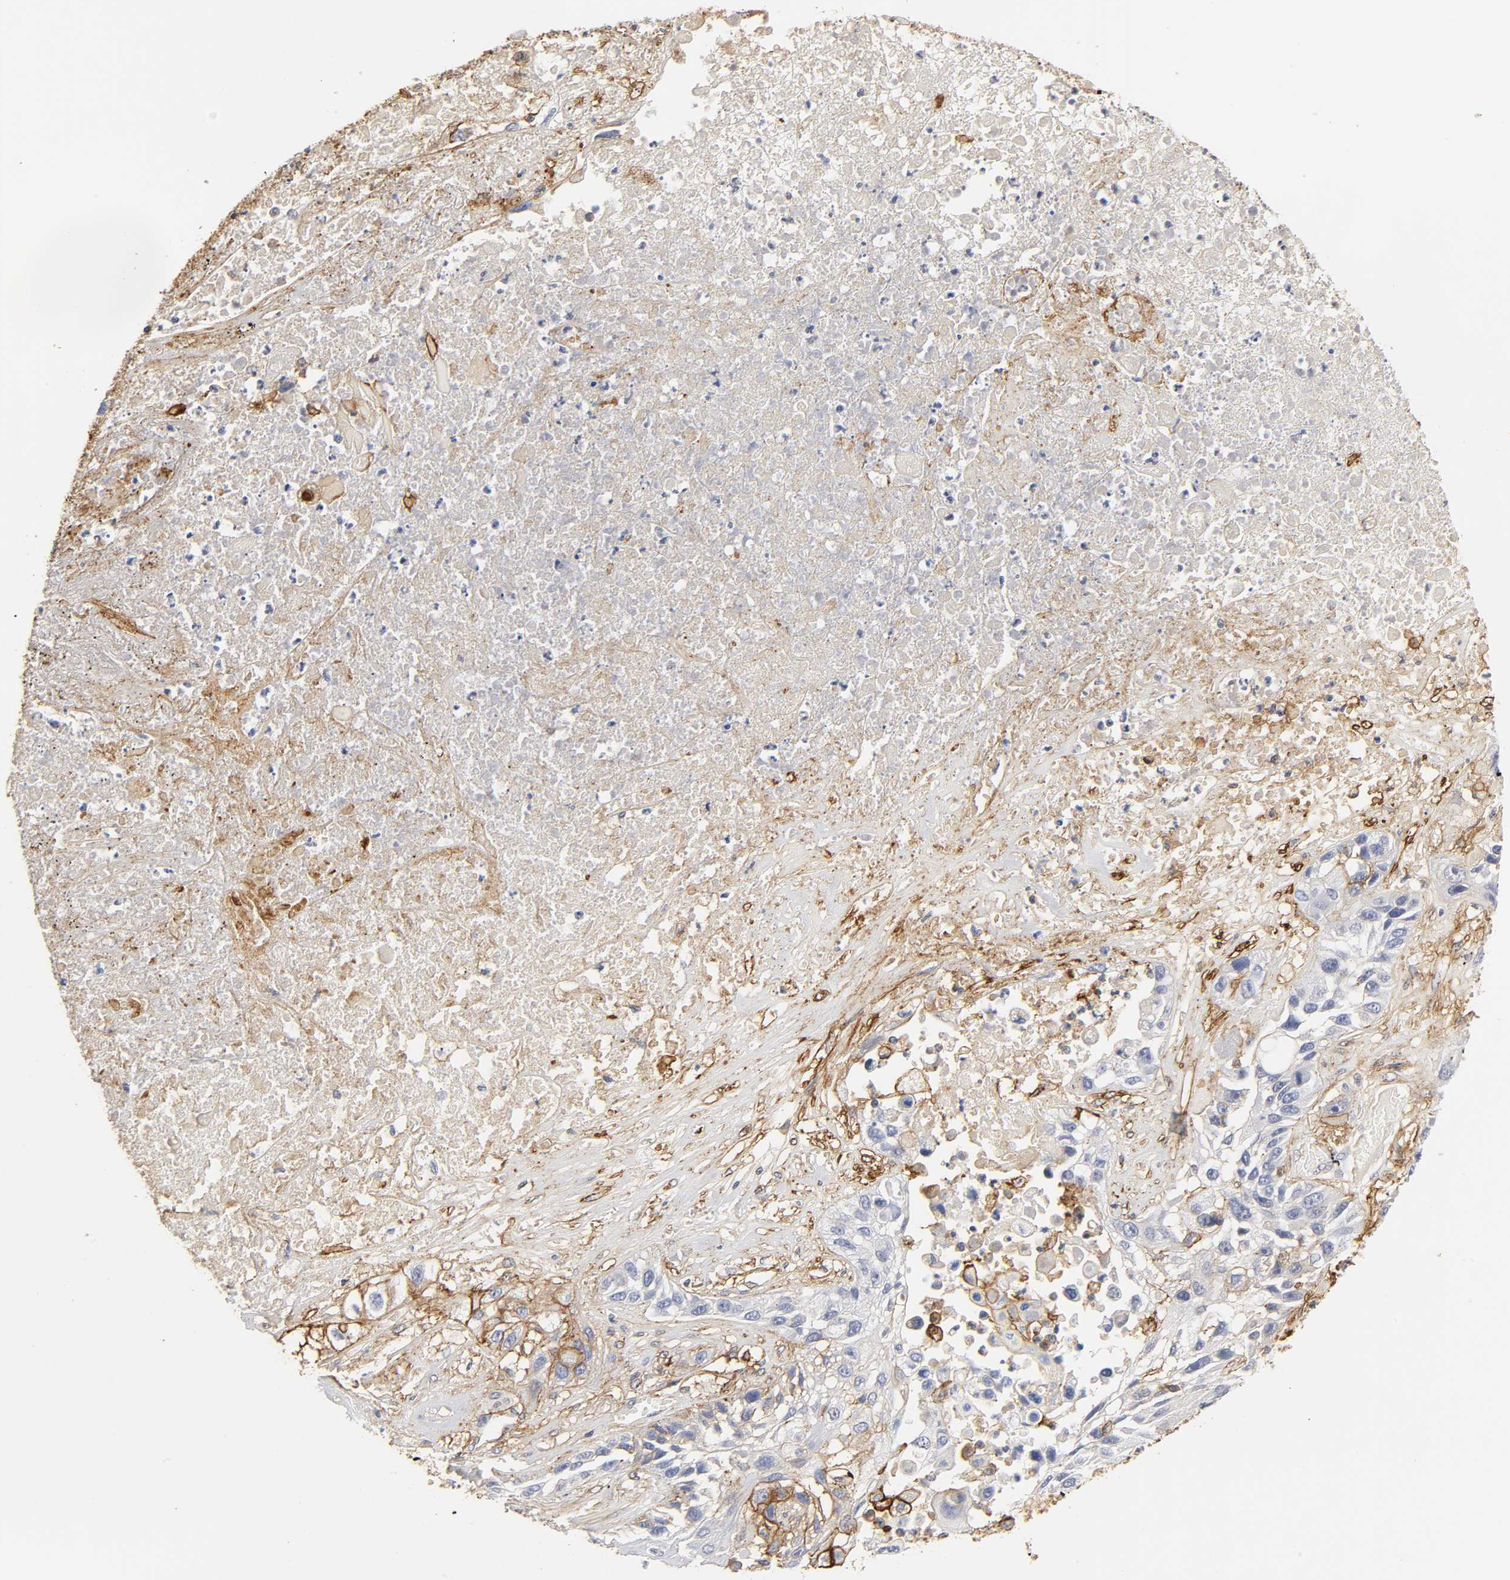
{"staining": {"intensity": "moderate", "quantity": "<25%", "location": "cytoplasmic/membranous"}, "tissue": "lung cancer", "cell_type": "Tumor cells", "image_type": "cancer", "snomed": [{"axis": "morphology", "description": "Squamous cell carcinoma, NOS"}, {"axis": "topography", "description": "Lung"}], "caption": "This image displays immunohistochemistry staining of human squamous cell carcinoma (lung), with low moderate cytoplasmic/membranous expression in approximately <25% of tumor cells.", "gene": "ICAM1", "patient": {"sex": "male", "age": 71}}